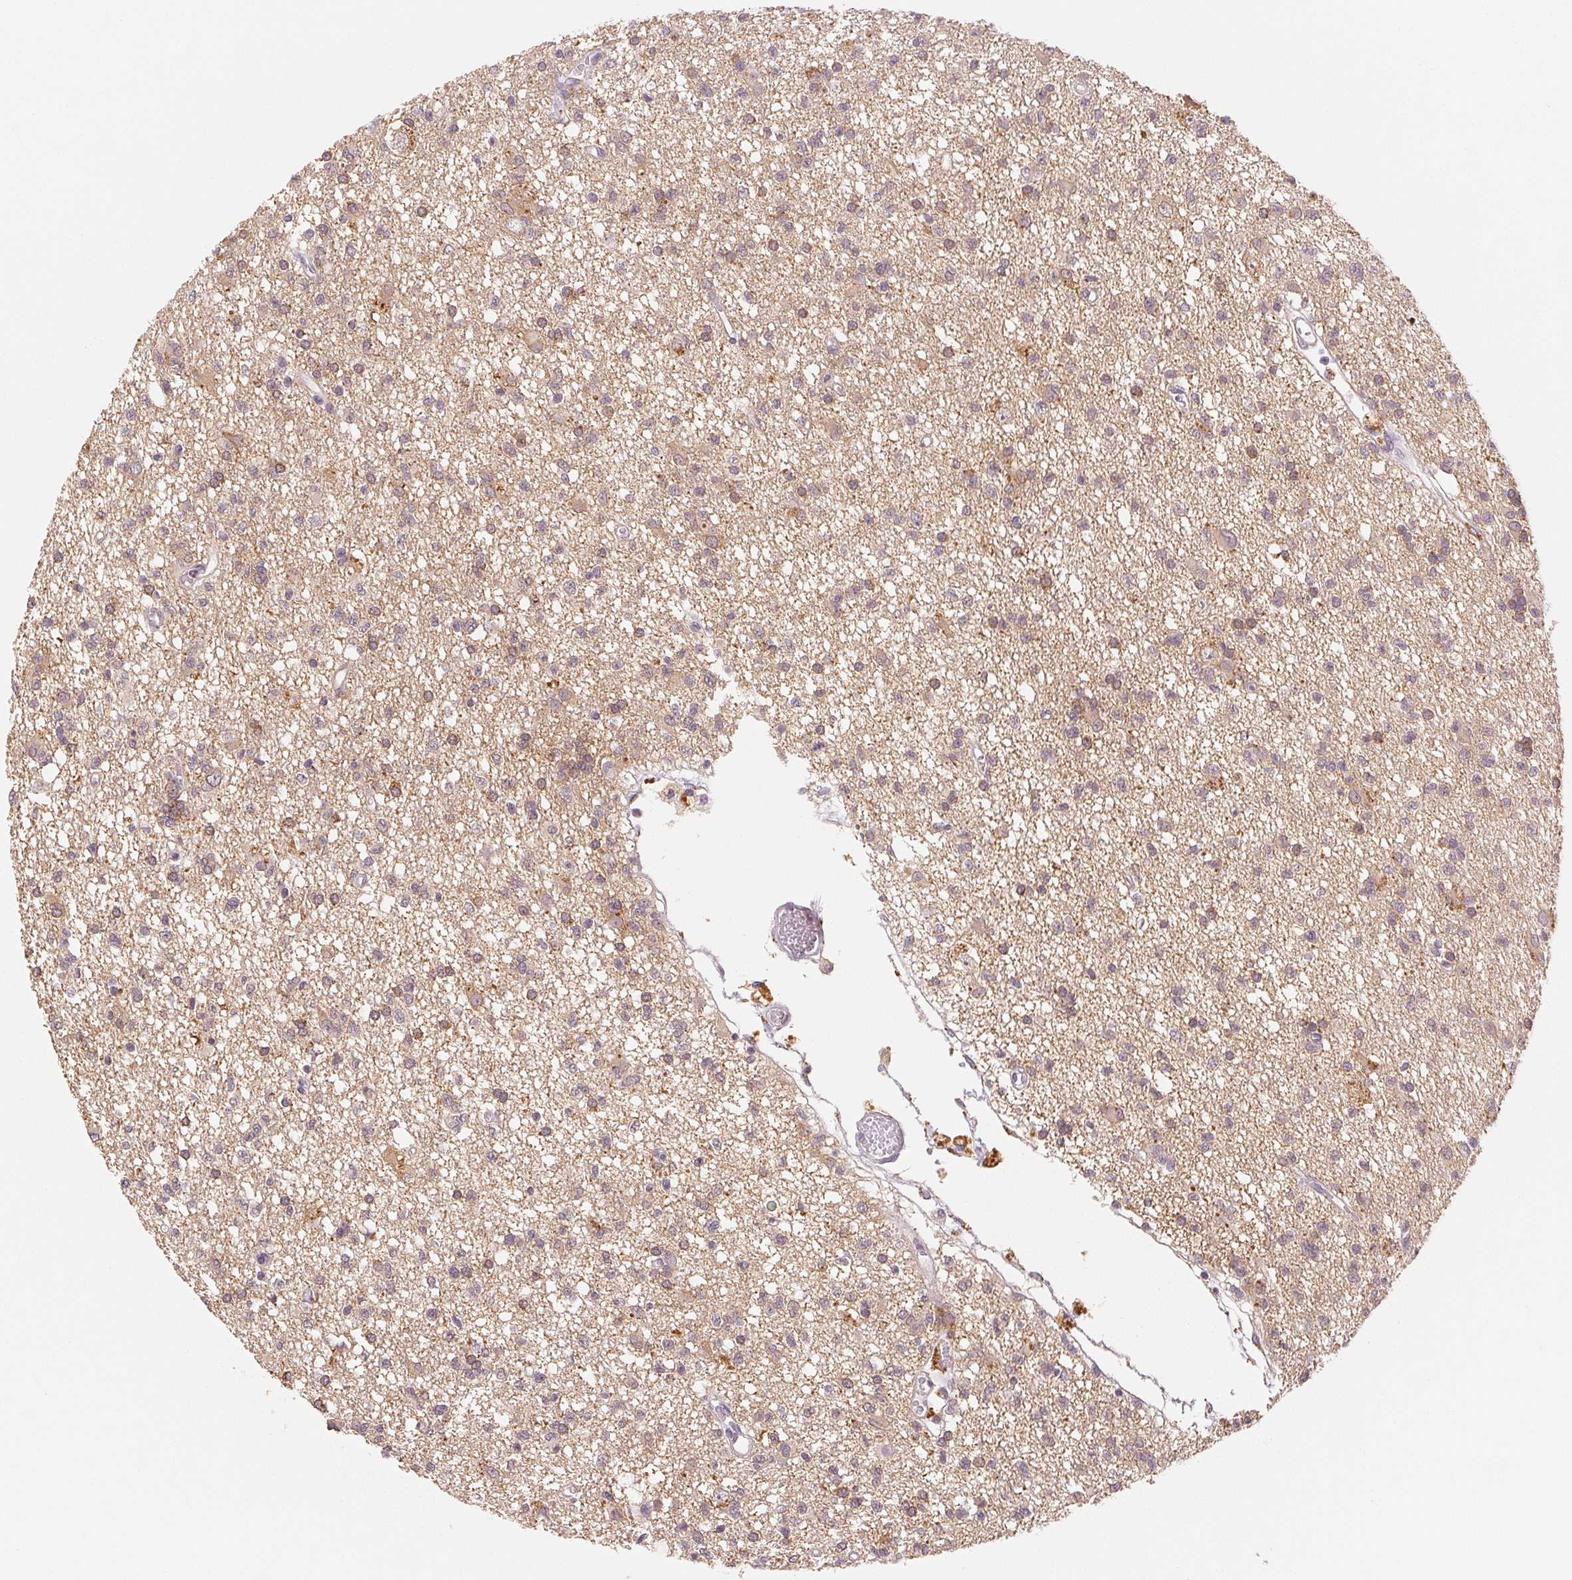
{"staining": {"intensity": "weak", "quantity": "<25%", "location": "cytoplasmic/membranous"}, "tissue": "glioma", "cell_type": "Tumor cells", "image_type": "cancer", "snomed": [{"axis": "morphology", "description": "Glioma, malignant, Low grade"}, {"axis": "topography", "description": "Brain"}], "caption": "The image exhibits no significant expression in tumor cells of glioma.", "gene": "MAP1LC3A", "patient": {"sex": "male", "age": 64}}